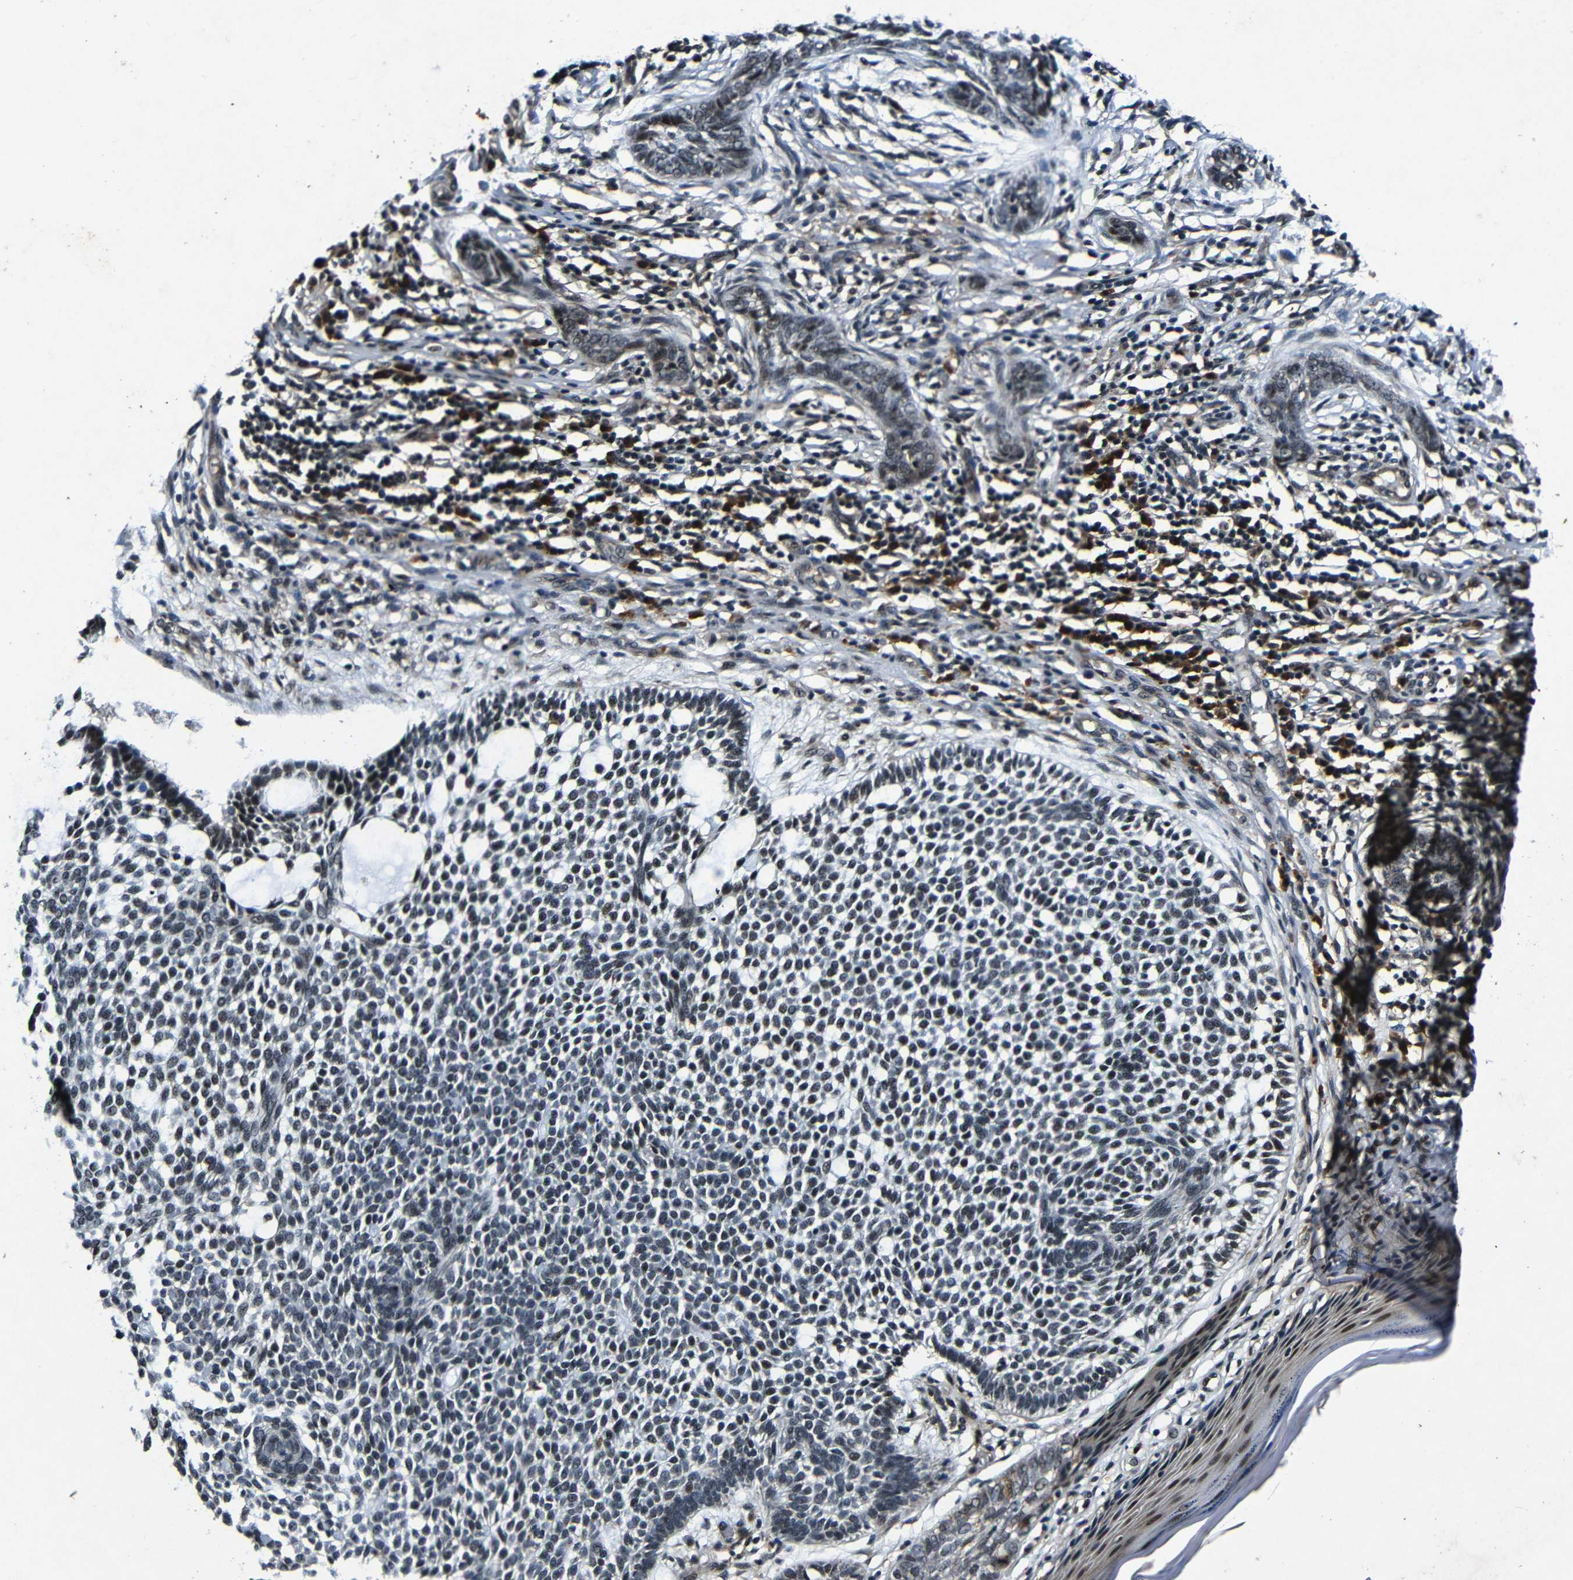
{"staining": {"intensity": "weak", "quantity": ">75%", "location": "nuclear"}, "tissue": "skin cancer", "cell_type": "Tumor cells", "image_type": "cancer", "snomed": [{"axis": "morphology", "description": "Basal cell carcinoma"}, {"axis": "topography", "description": "Skin"}], "caption": "Immunohistochemical staining of basal cell carcinoma (skin) demonstrates weak nuclear protein positivity in about >75% of tumor cells.", "gene": "FOXD4", "patient": {"sex": "male", "age": 87}}